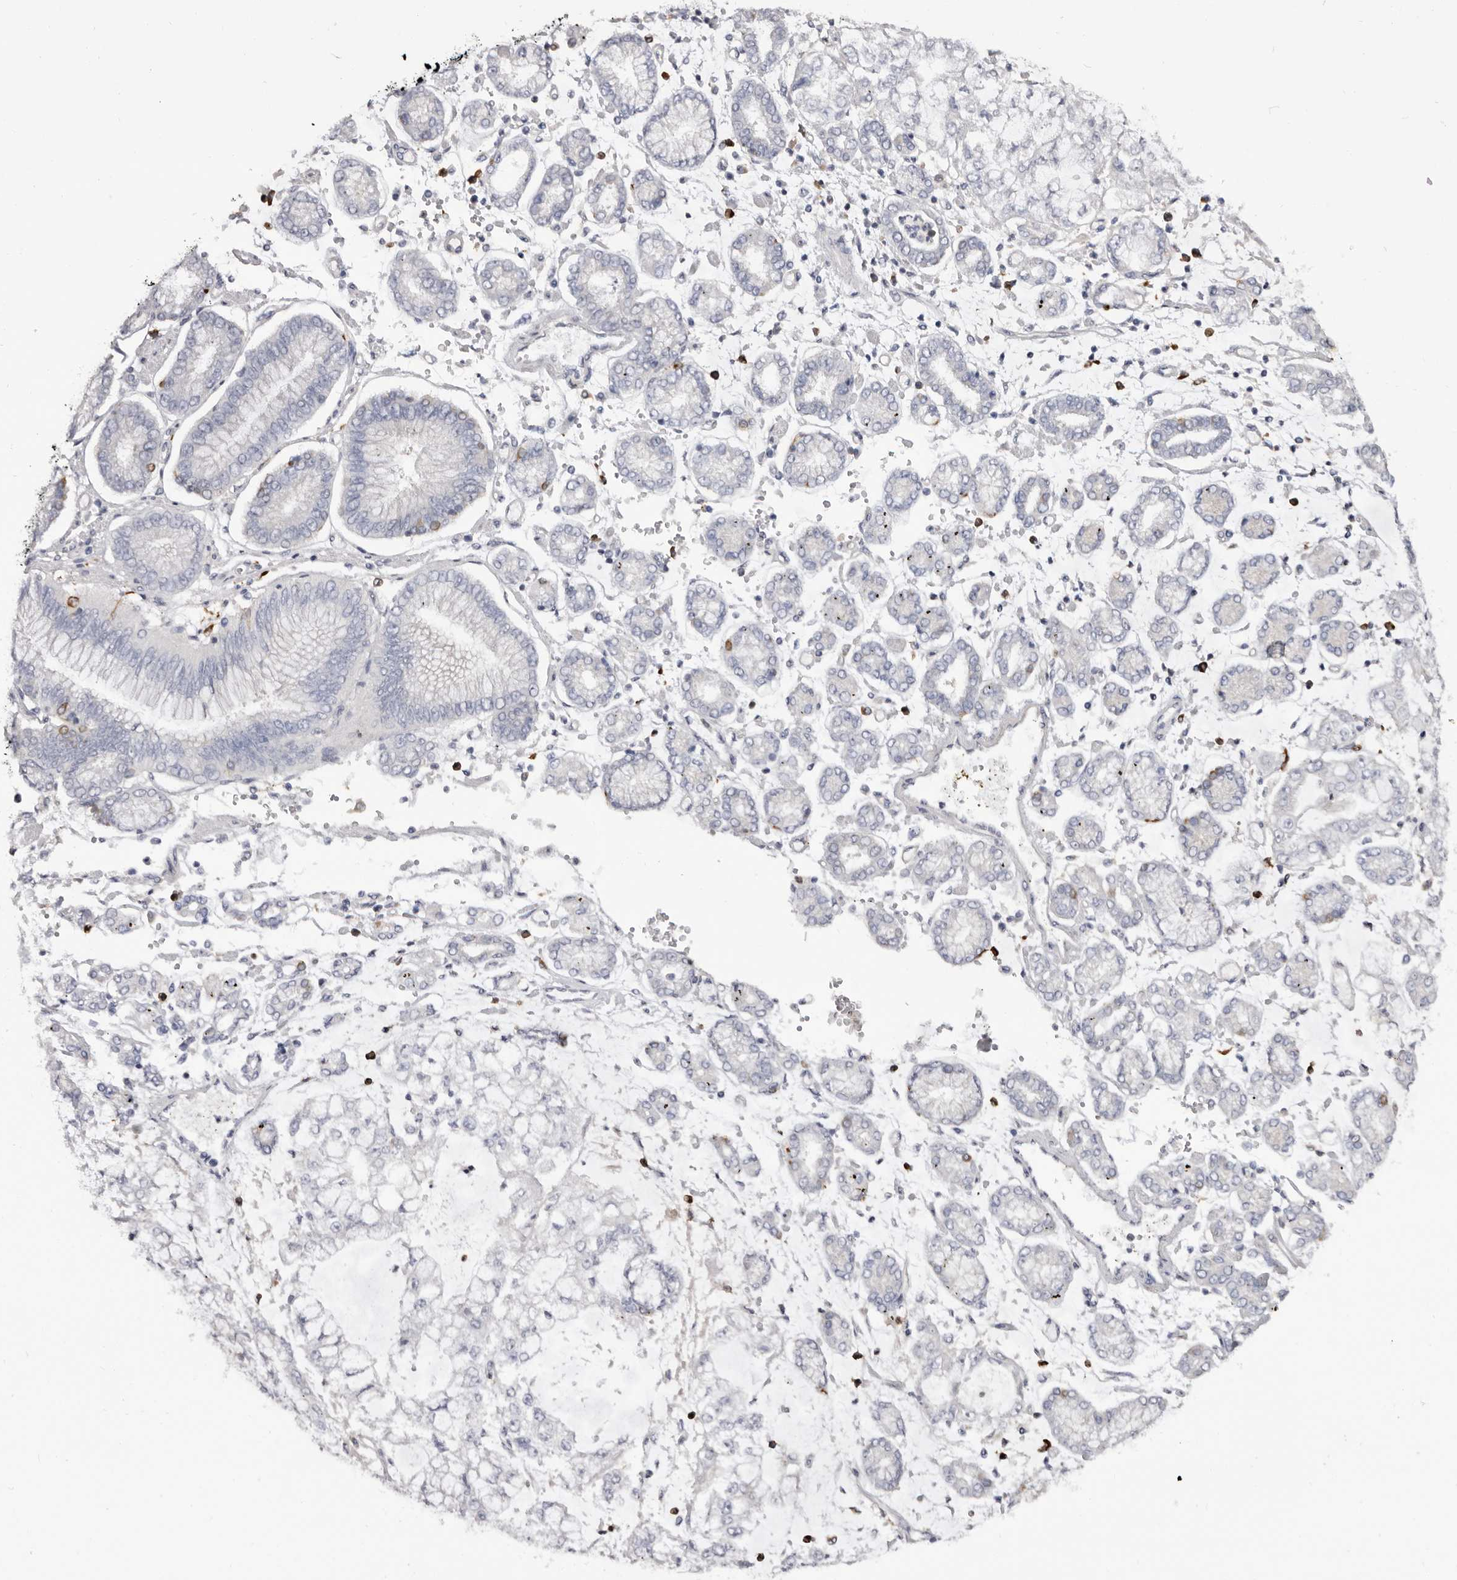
{"staining": {"intensity": "negative", "quantity": "none", "location": "none"}, "tissue": "stomach cancer", "cell_type": "Tumor cells", "image_type": "cancer", "snomed": [{"axis": "morphology", "description": "Adenocarcinoma, NOS"}, {"axis": "topography", "description": "Stomach"}], "caption": "The histopathology image displays no significant expression in tumor cells of stomach adenocarcinoma.", "gene": "TNNI1", "patient": {"sex": "male", "age": 76}}